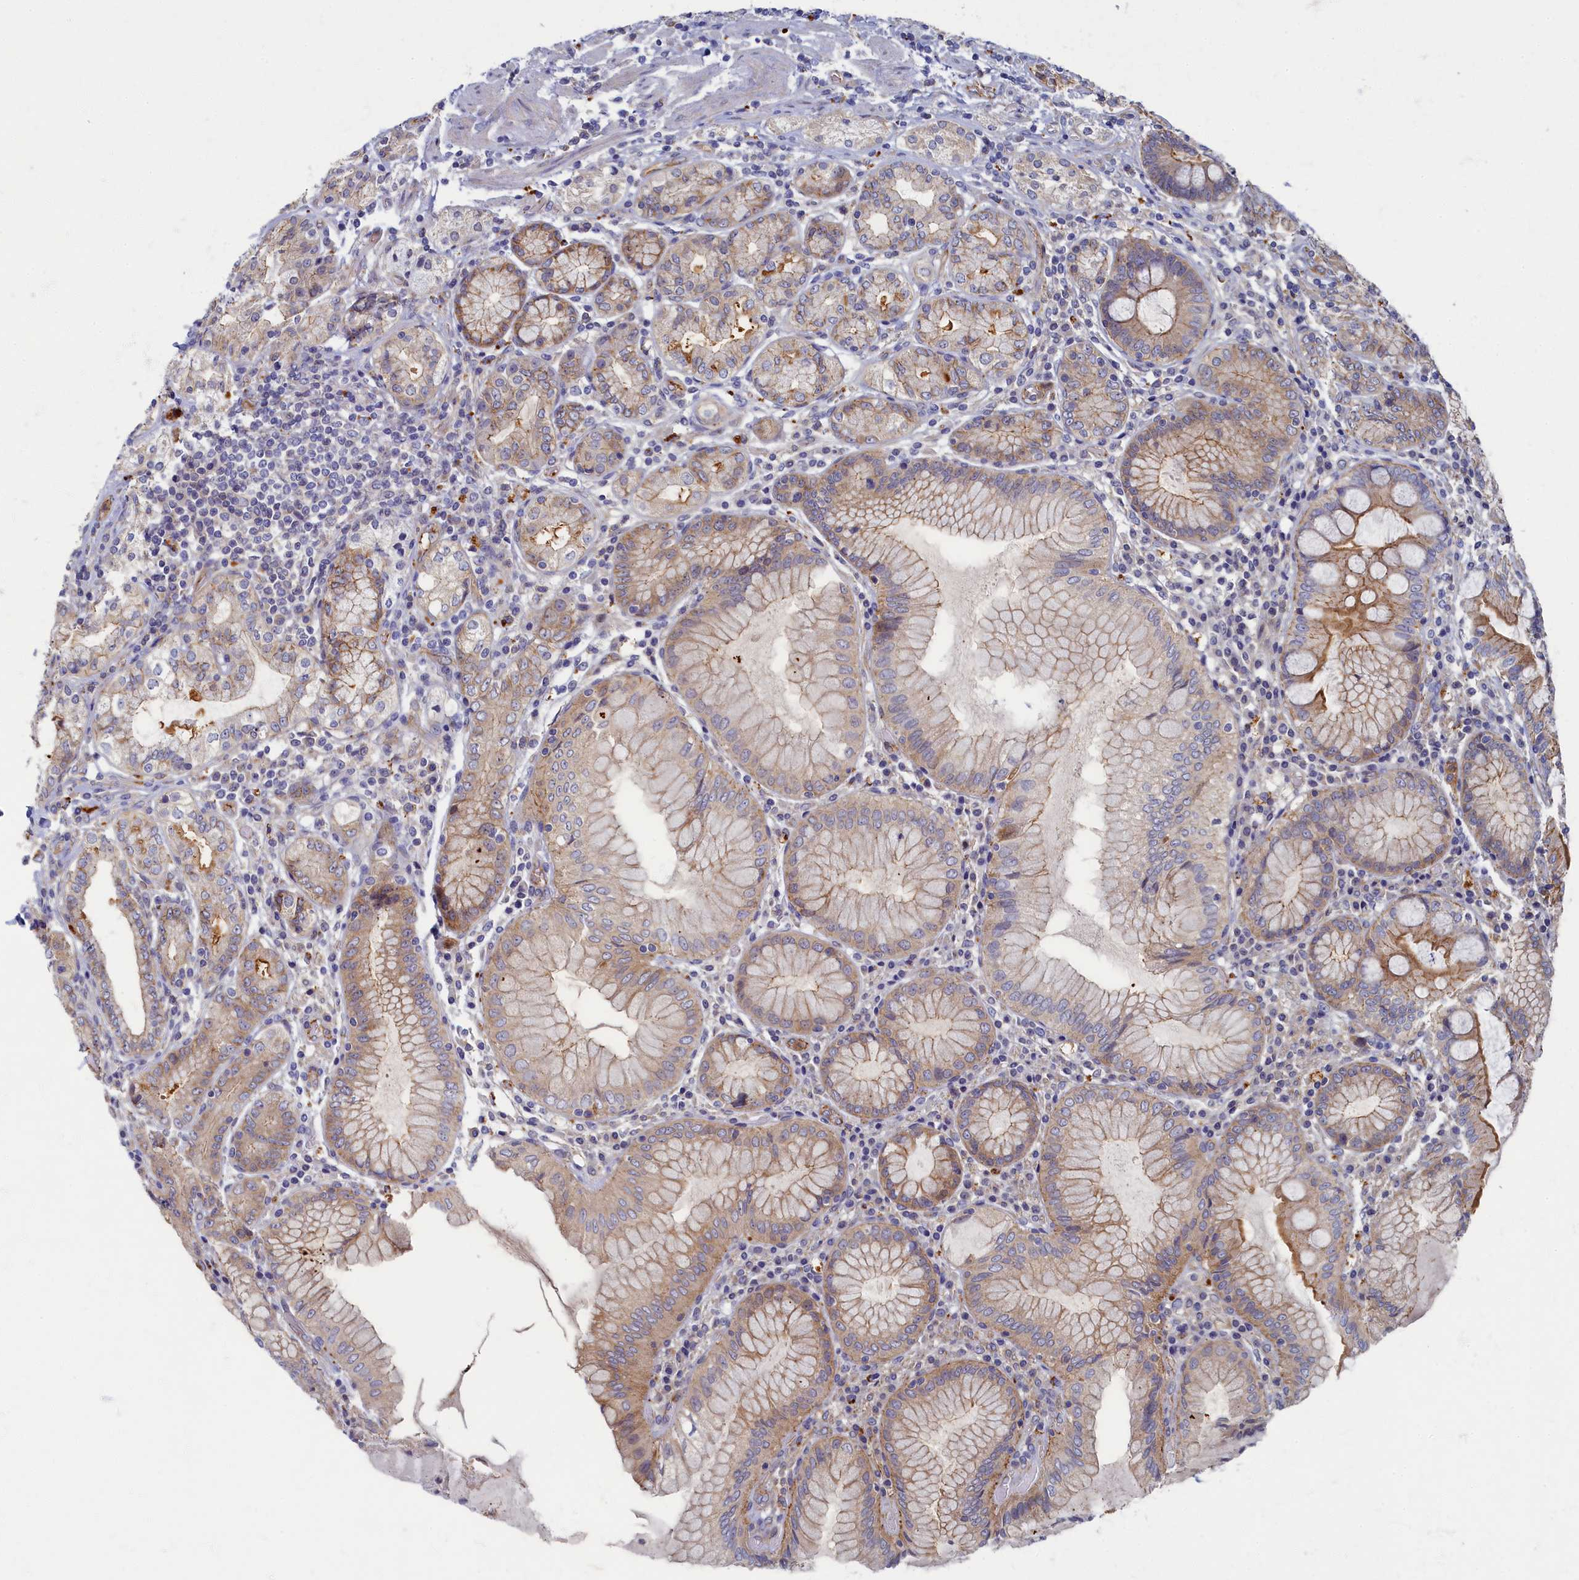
{"staining": {"intensity": "moderate", "quantity": "25%-75%", "location": "cytoplasmic/membranous"}, "tissue": "stomach", "cell_type": "Glandular cells", "image_type": "normal", "snomed": [{"axis": "morphology", "description": "Normal tissue, NOS"}, {"axis": "topography", "description": "Stomach, upper"}, {"axis": "topography", "description": "Stomach, lower"}], "caption": "A micrograph of stomach stained for a protein demonstrates moderate cytoplasmic/membranous brown staining in glandular cells.", "gene": "PSMG2", "patient": {"sex": "female", "age": 76}}